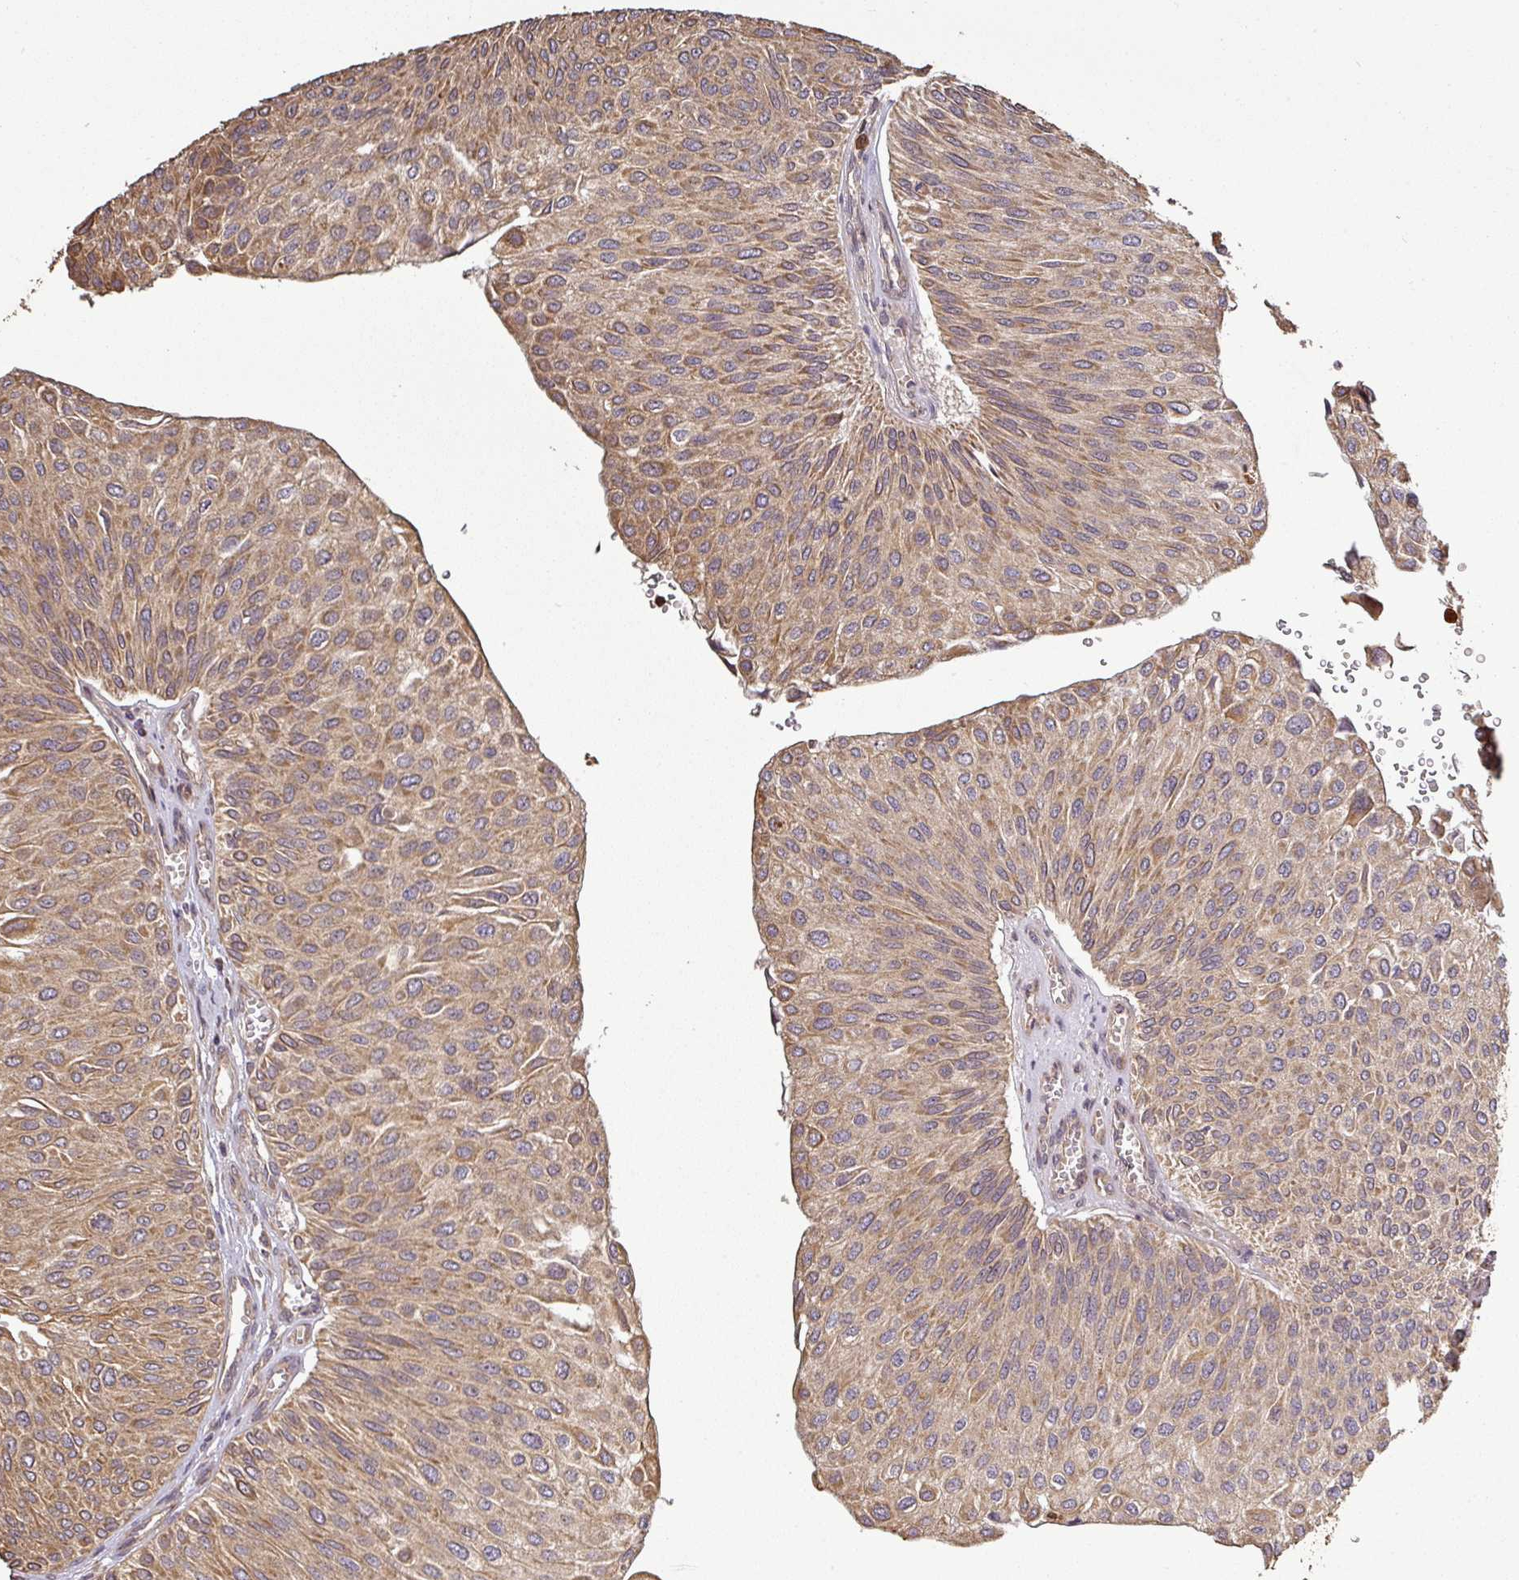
{"staining": {"intensity": "moderate", "quantity": ">75%", "location": "cytoplasmic/membranous"}, "tissue": "urothelial cancer", "cell_type": "Tumor cells", "image_type": "cancer", "snomed": [{"axis": "morphology", "description": "Urothelial carcinoma, NOS"}, {"axis": "topography", "description": "Urinary bladder"}], "caption": "IHC image of transitional cell carcinoma stained for a protein (brown), which exhibits medium levels of moderate cytoplasmic/membranous staining in approximately >75% of tumor cells.", "gene": "PLEKHM1", "patient": {"sex": "male", "age": 67}}